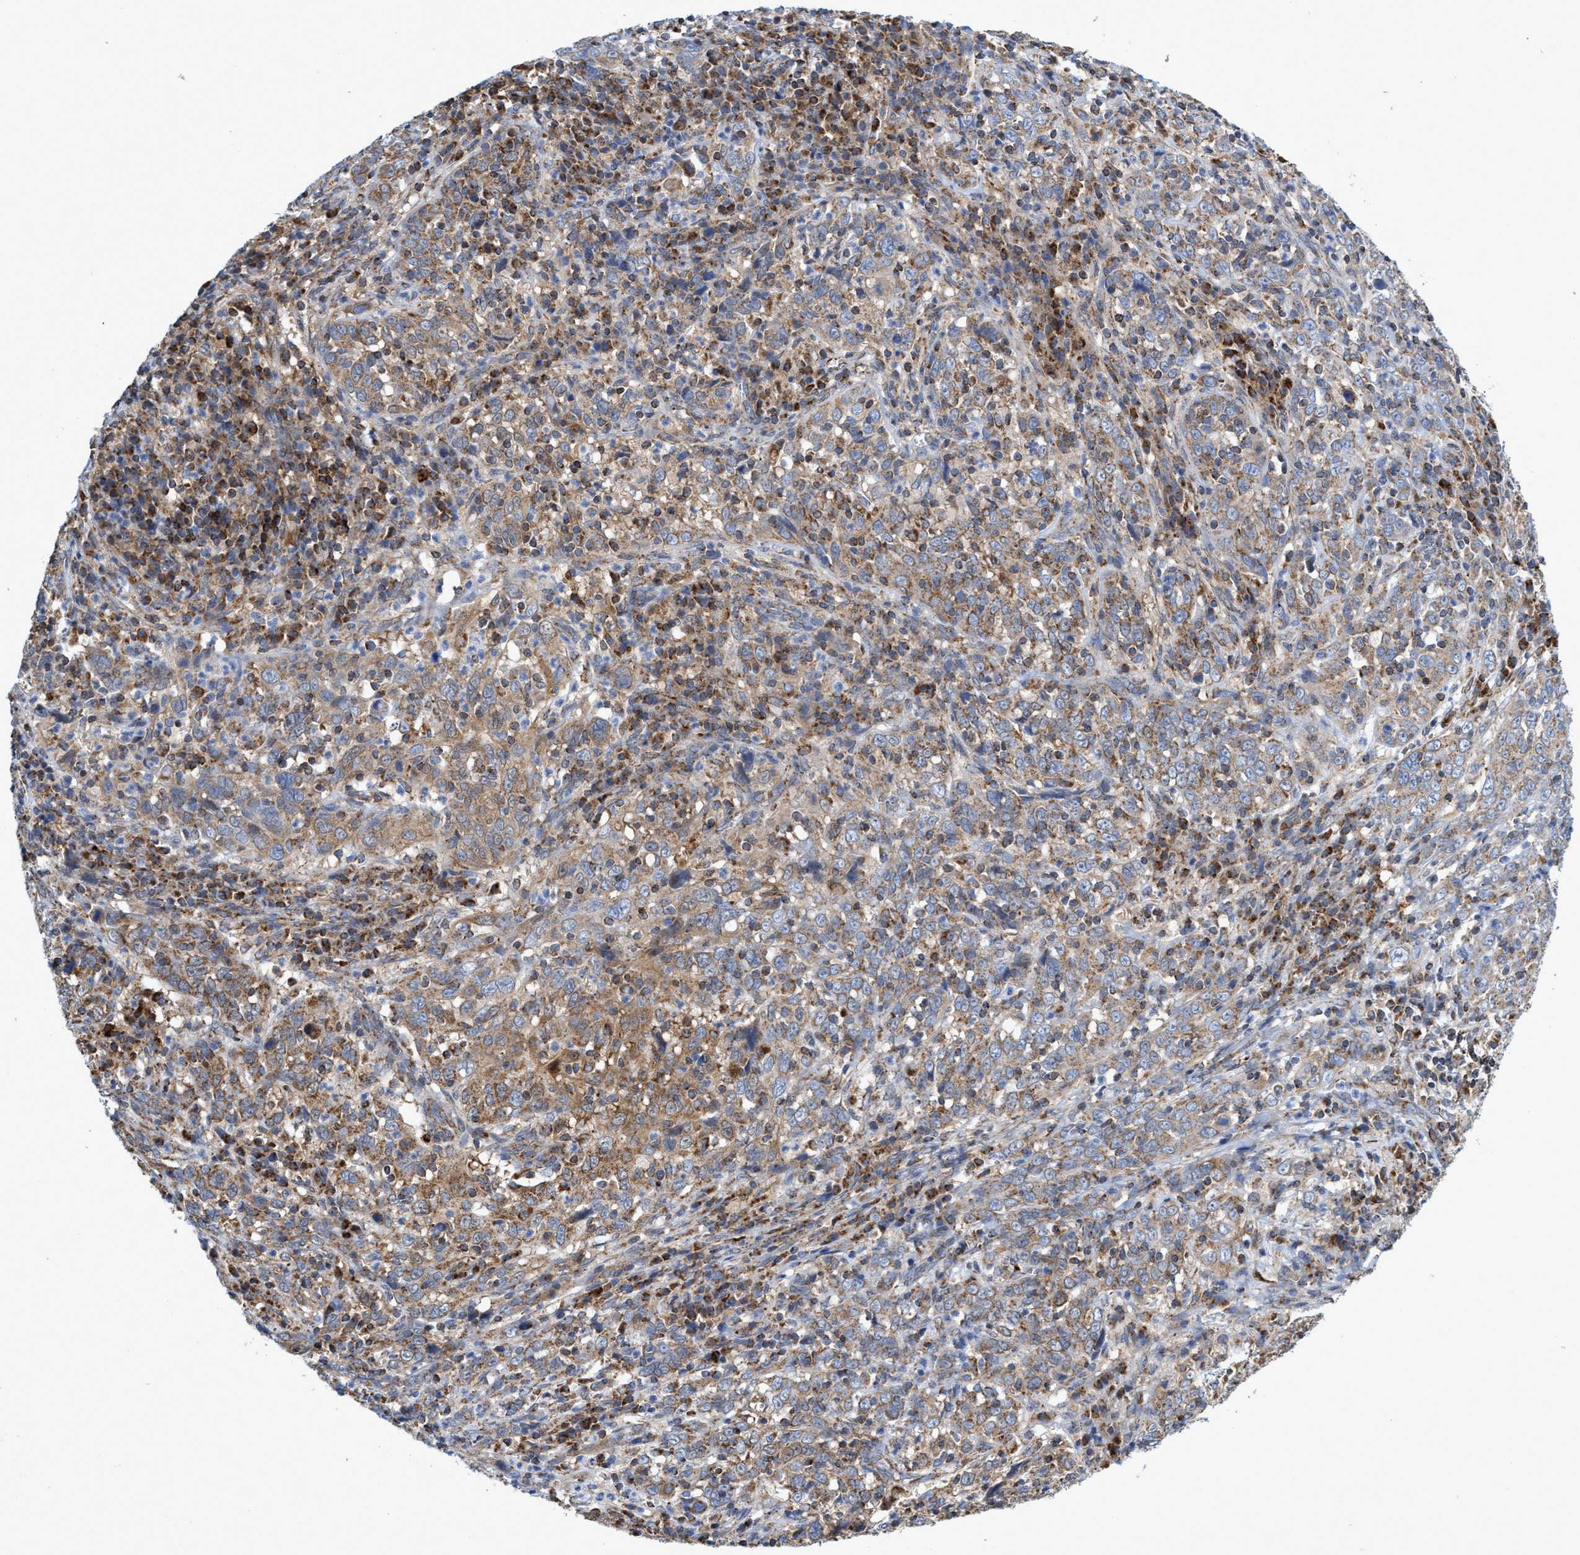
{"staining": {"intensity": "weak", "quantity": "<25%", "location": "cytoplasmic/membranous"}, "tissue": "cervical cancer", "cell_type": "Tumor cells", "image_type": "cancer", "snomed": [{"axis": "morphology", "description": "Squamous cell carcinoma, NOS"}, {"axis": "topography", "description": "Cervix"}], "caption": "Immunohistochemistry (IHC) micrograph of cervical squamous cell carcinoma stained for a protein (brown), which reveals no positivity in tumor cells.", "gene": "CRYZ", "patient": {"sex": "female", "age": 46}}